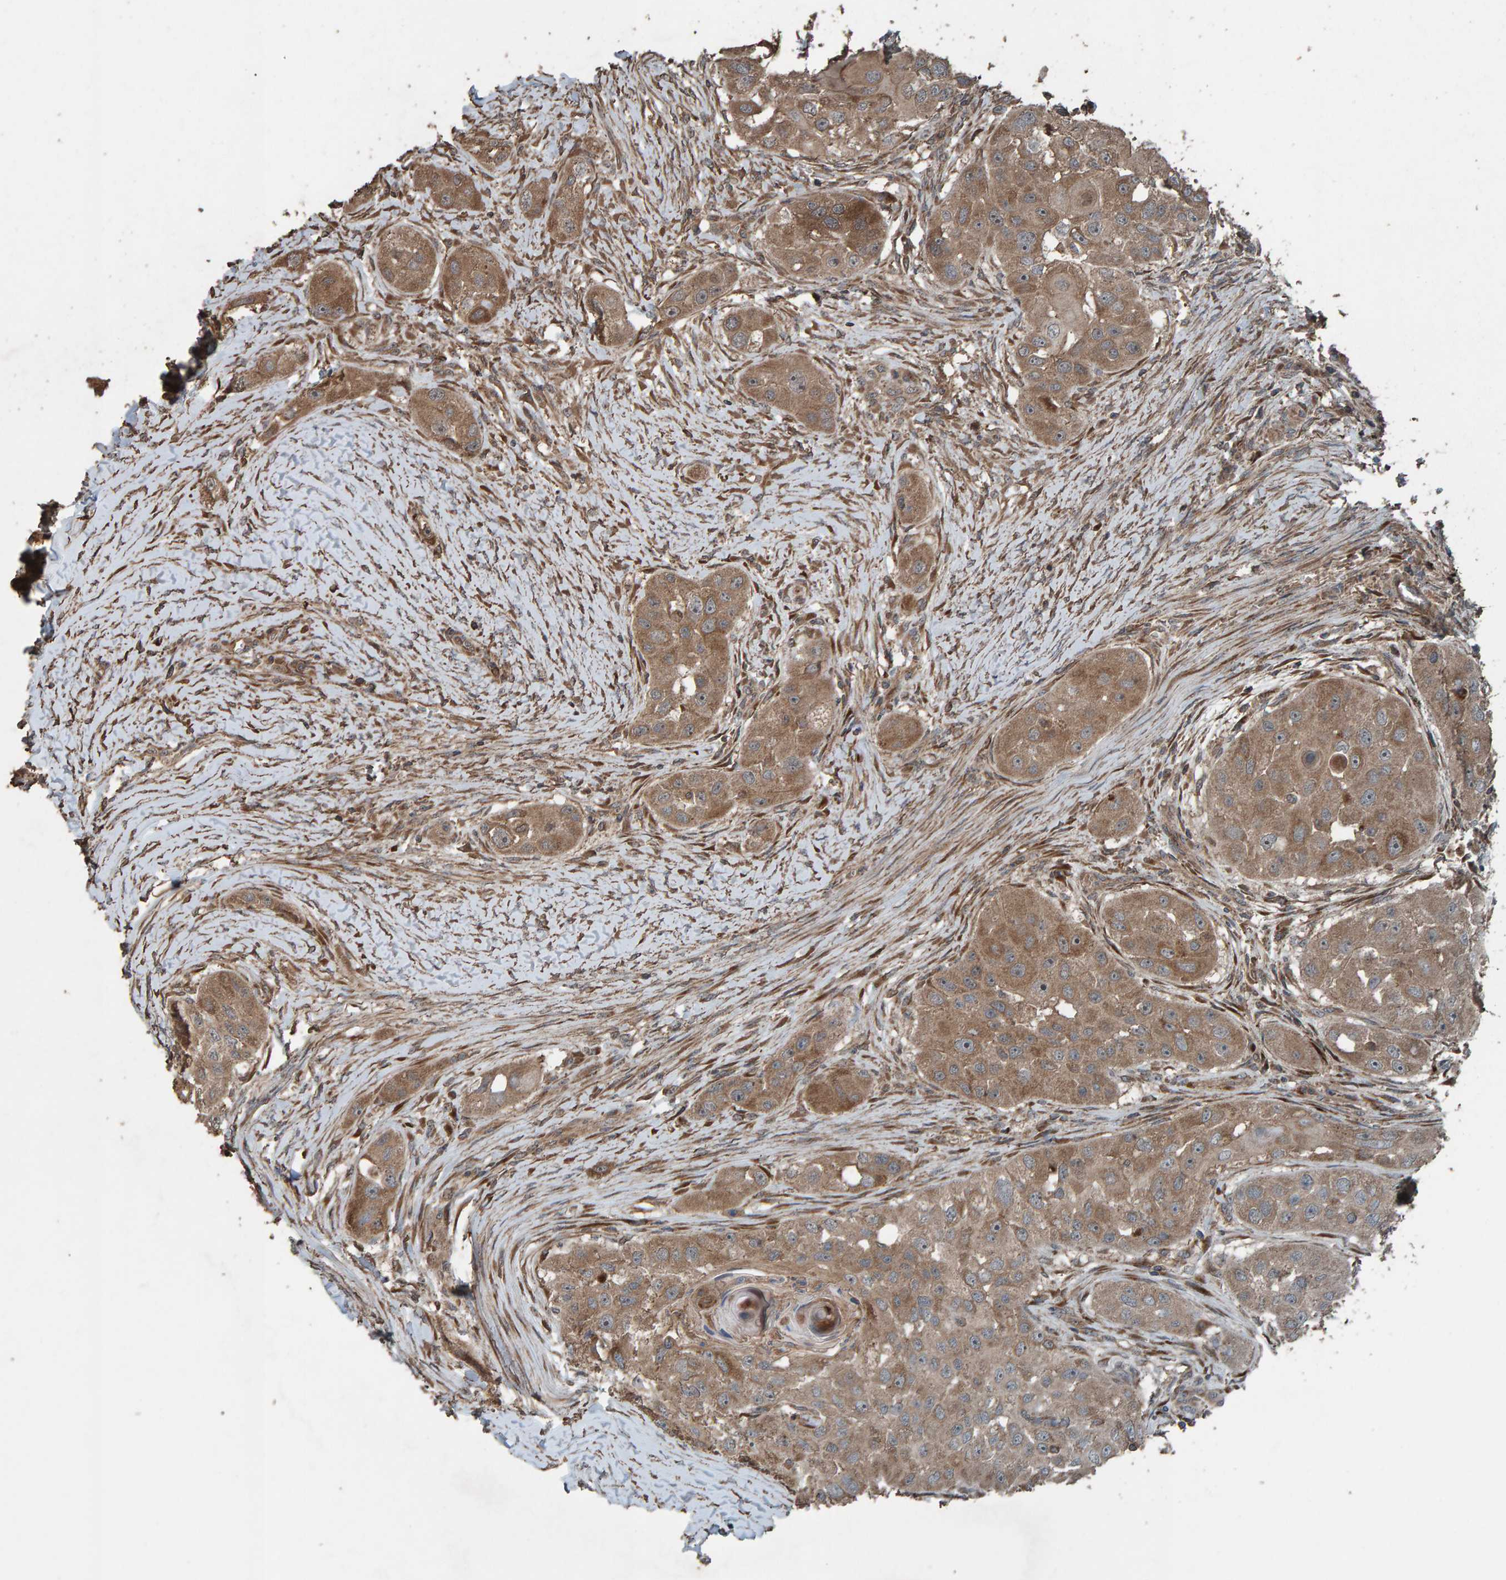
{"staining": {"intensity": "moderate", "quantity": ">75%", "location": "cytoplasmic/membranous"}, "tissue": "head and neck cancer", "cell_type": "Tumor cells", "image_type": "cancer", "snomed": [{"axis": "morphology", "description": "Normal tissue, NOS"}, {"axis": "morphology", "description": "Squamous cell carcinoma, NOS"}, {"axis": "topography", "description": "Skeletal muscle"}, {"axis": "topography", "description": "Head-Neck"}], "caption": "Immunohistochemistry (IHC) (DAB) staining of head and neck cancer demonstrates moderate cytoplasmic/membranous protein staining in about >75% of tumor cells.", "gene": "DUS1L", "patient": {"sex": "male", "age": 51}}